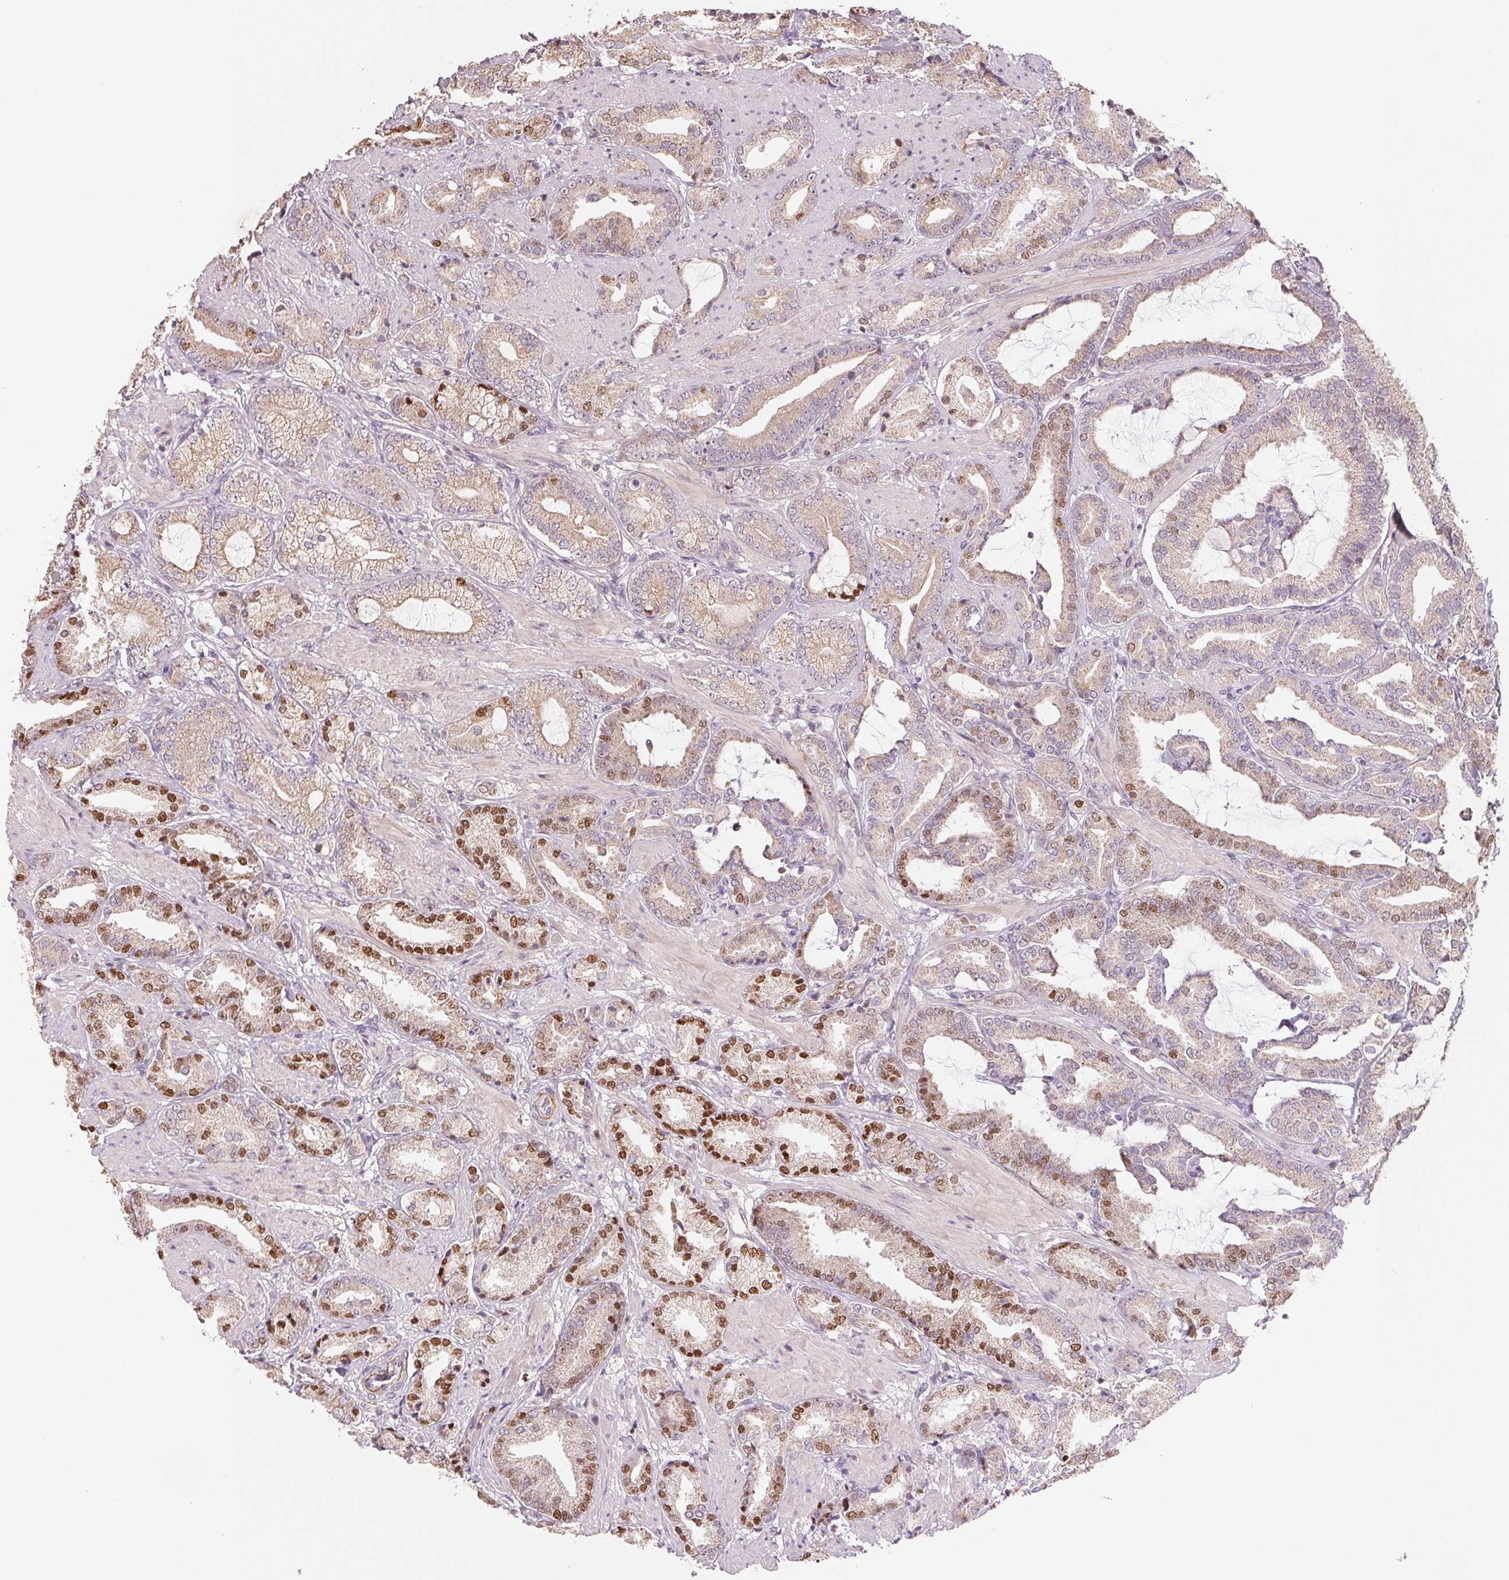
{"staining": {"intensity": "strong", "quantity": "25%-75%", "location": "nuclear"}, "tissue": "prostate cancer", "cell_type": "Tumor cells", "image_type": "cancer", "snomed": [{"axis": "morphology", "description": "Adenocarcinoma, High grade"}, {"axis": "topography", "description": "Prostate"}], "caption": "This micrograph reveals immunohistochemistry (IHC) staining of adenocarcinoma (high-grade) (prostate), with high strong nuclear staining in about 25%-75% of tumor cells.", "gene": "AQP8", "patient": {"sex": "male", "age": 56}}